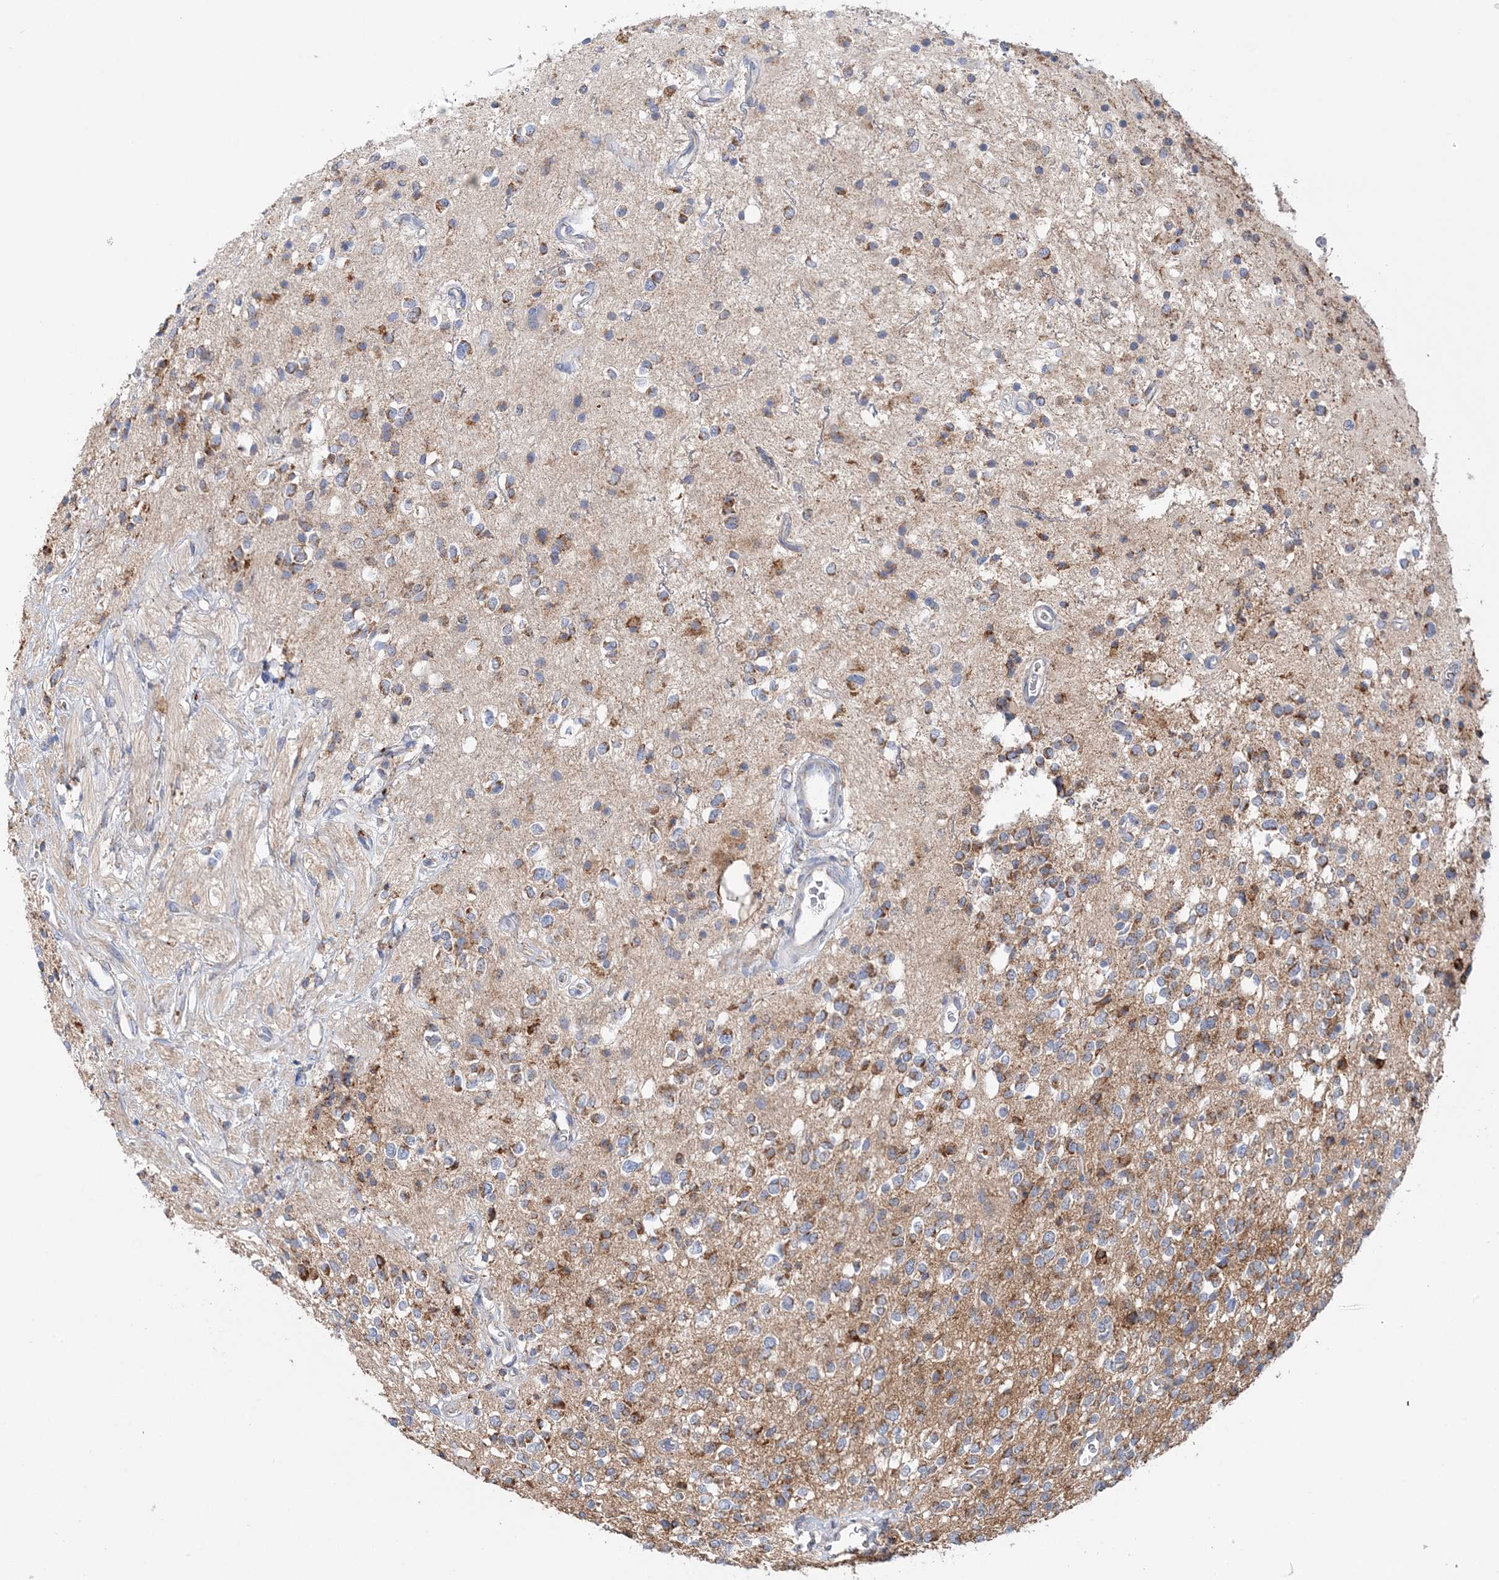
{"staining": {"intensity": "moderate", "quantity": "<25%", "location": "cytoplasmic/membranous"}, "tissue": "glioma", "cell_type": "Tumor cells", "image_type": "cancer", "snomed": [{"axis": "morphology", "description": "Glioma, malignant, High grade"}, {"axis": "topography", "description": "Brain"}], "caption": "Immunohistochemical staining of human high-grade glioma (malignant) shows moderate cytoplasmic/membranous protein expression in about <25% of tumor cells.", "gene": "TTC32", "patient": {"sex": "male", "age": 34}}